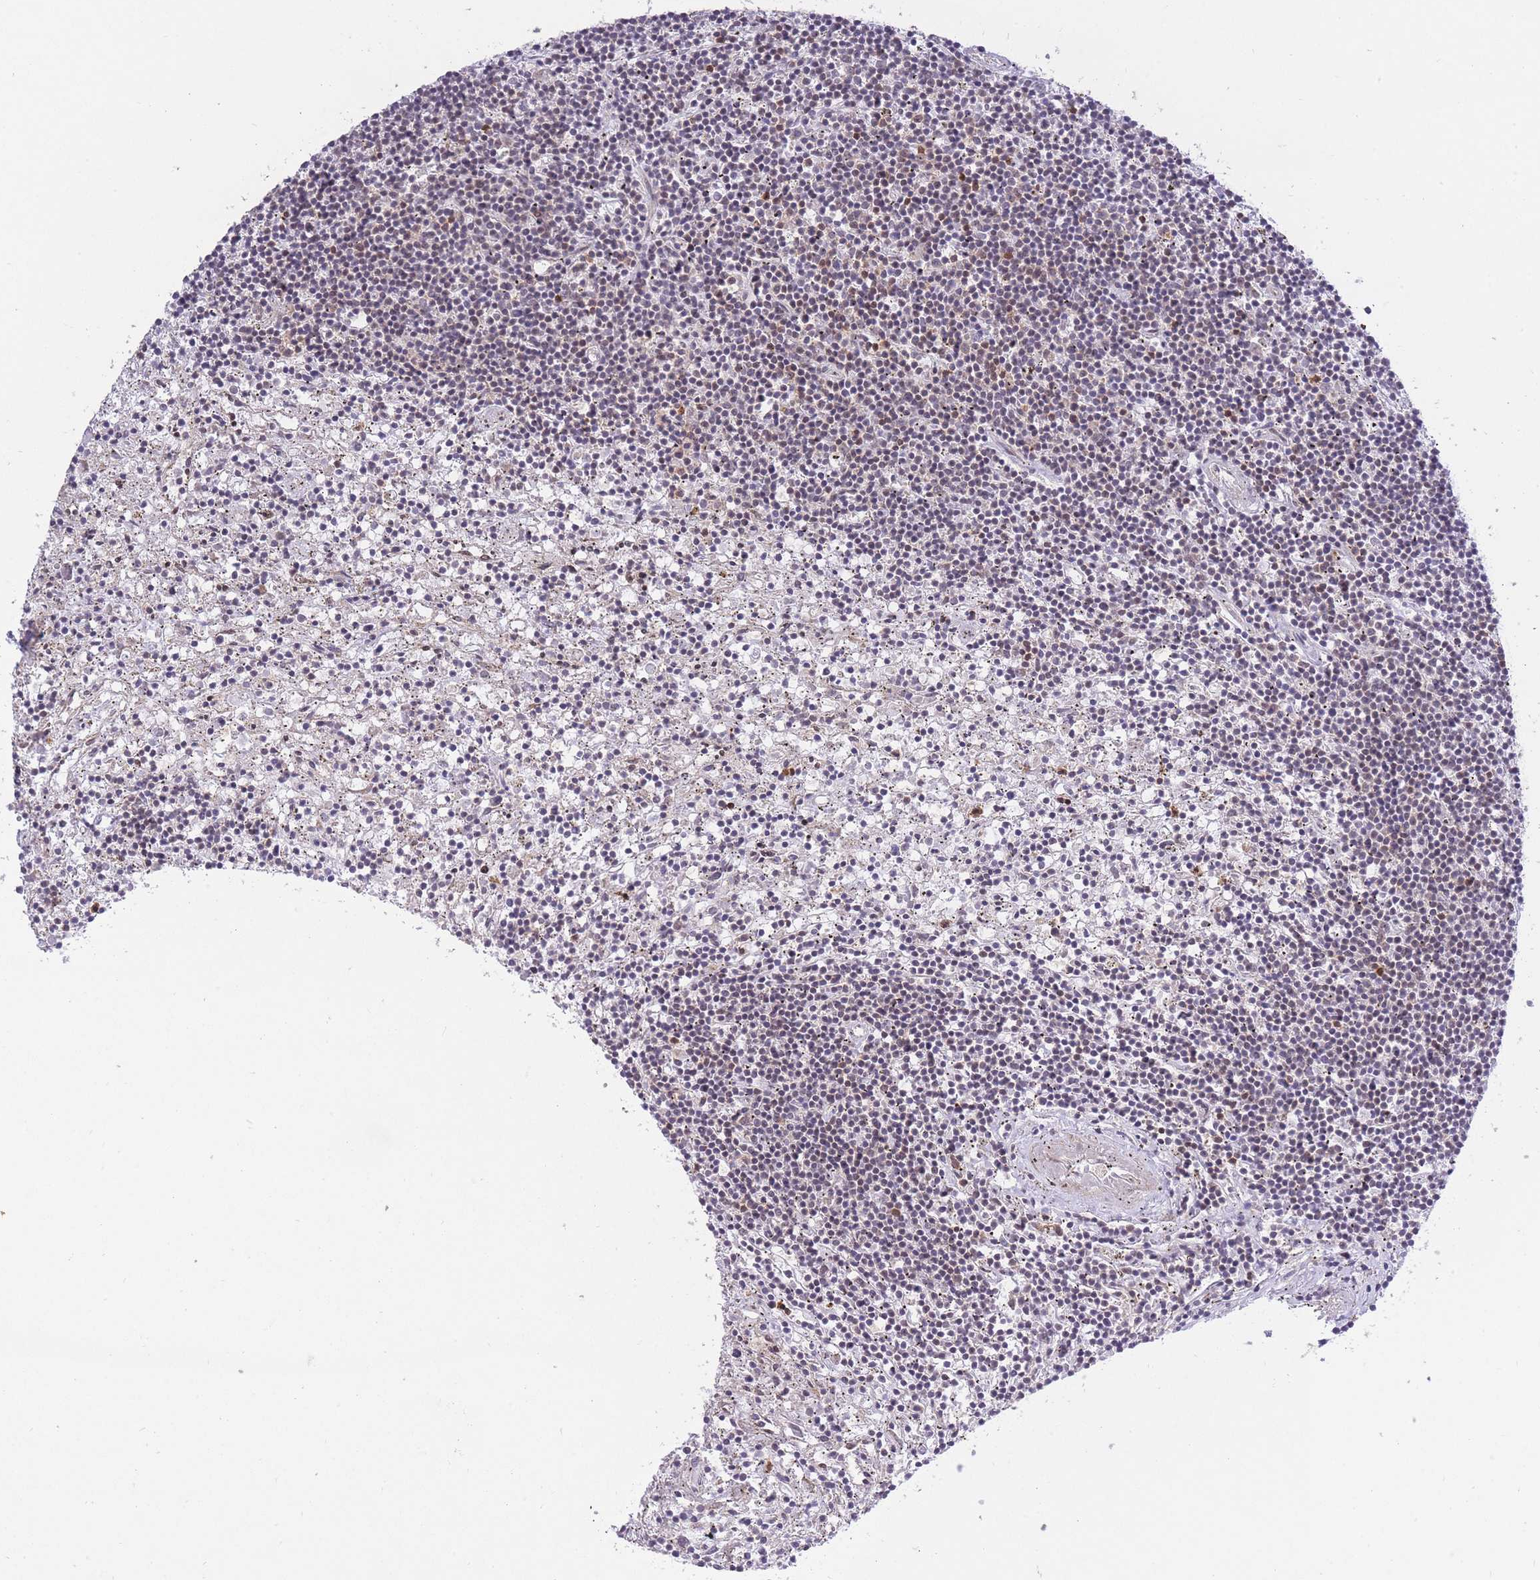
{"staining": {"intensity": "weak", "quantity": "<25%", "location": "nuclear"}, "tissue": "lymphoma", "cell_type": "Tumor cells", "image_type": "cancer", "snomed": [{"axis": "morphology", "description": "Malignant lymphoma, non-Hodgkin's type, Low grade"}, {"axis": "topography", "description": "Spleen"}], "caption": "DAB immunohistochemical staining of lymphoma reveals no significant expression in tumor cells. (DAB IHC visualized using brightfield microscopy, high magnification).", "gene": "ELOA2", "patient": {"sex": "male", "age": 76}}